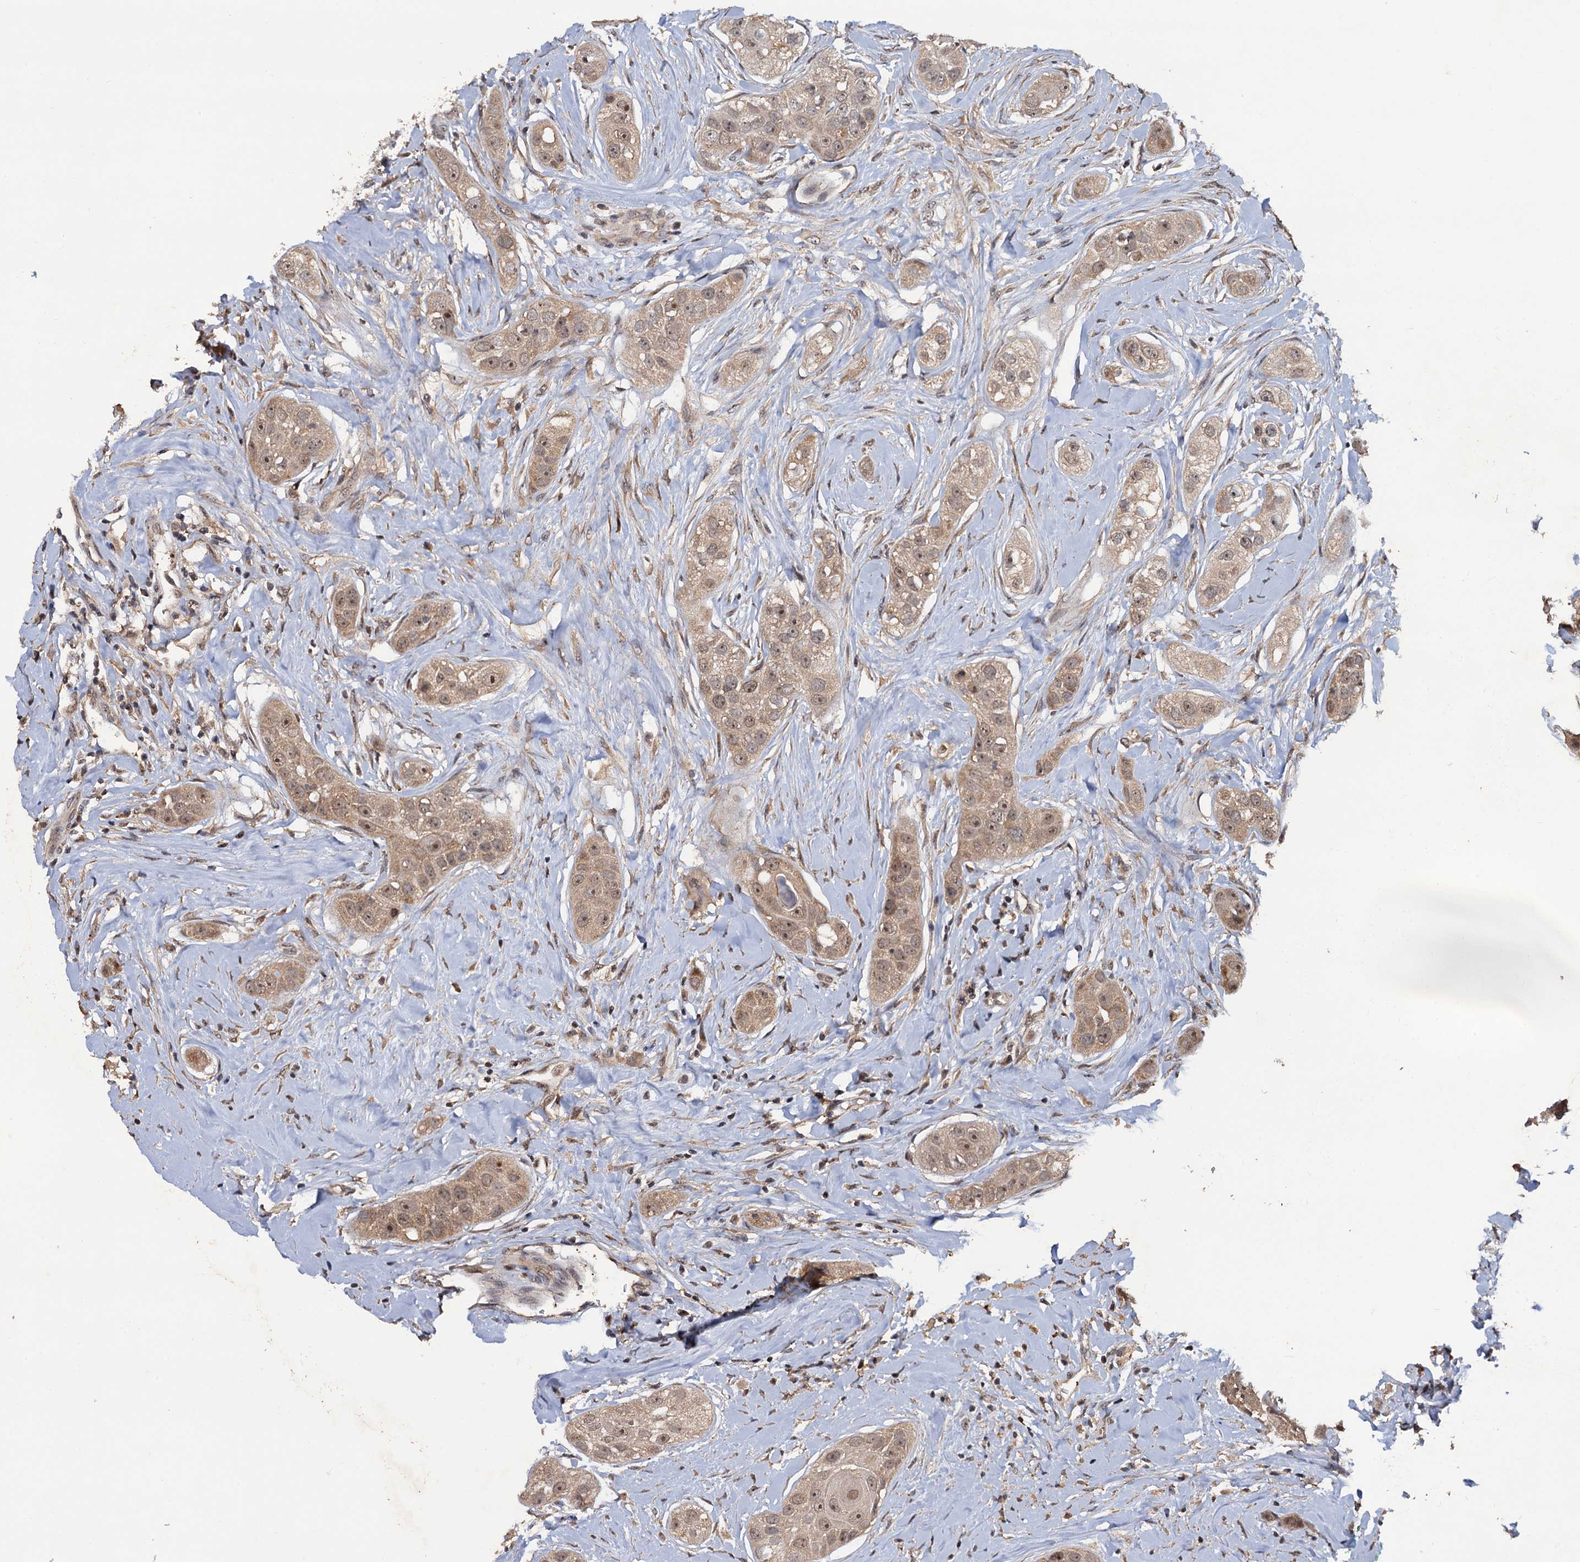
{"staining": {"intensity": "weak", "quantity": ">75%", "location": "cytoplasmic/membranous,nuclear"}, "tissue": "head and neck cancer", "cell_type": "Tumor cells", "image_type": "cancer", "snomed": [{"axis": "morphology", "description": "Normal tissue, NOS"}, {"axis": "morphology", "description": "Squamous cell carcinoma, NOS"}, {"axis": "topography", "description": "Skeletal muscle"}, {"axis": "topography", "description": "Head-Neck"}], "caption": "This micrograph displays IHC staining of human head and neck cancer, with low weak cytoplasmic/membranous and nuclear staining in approximately >75% of tumor cells.", "gene": "LRRC63", "patient": {"sex": "male", "age": 51}}